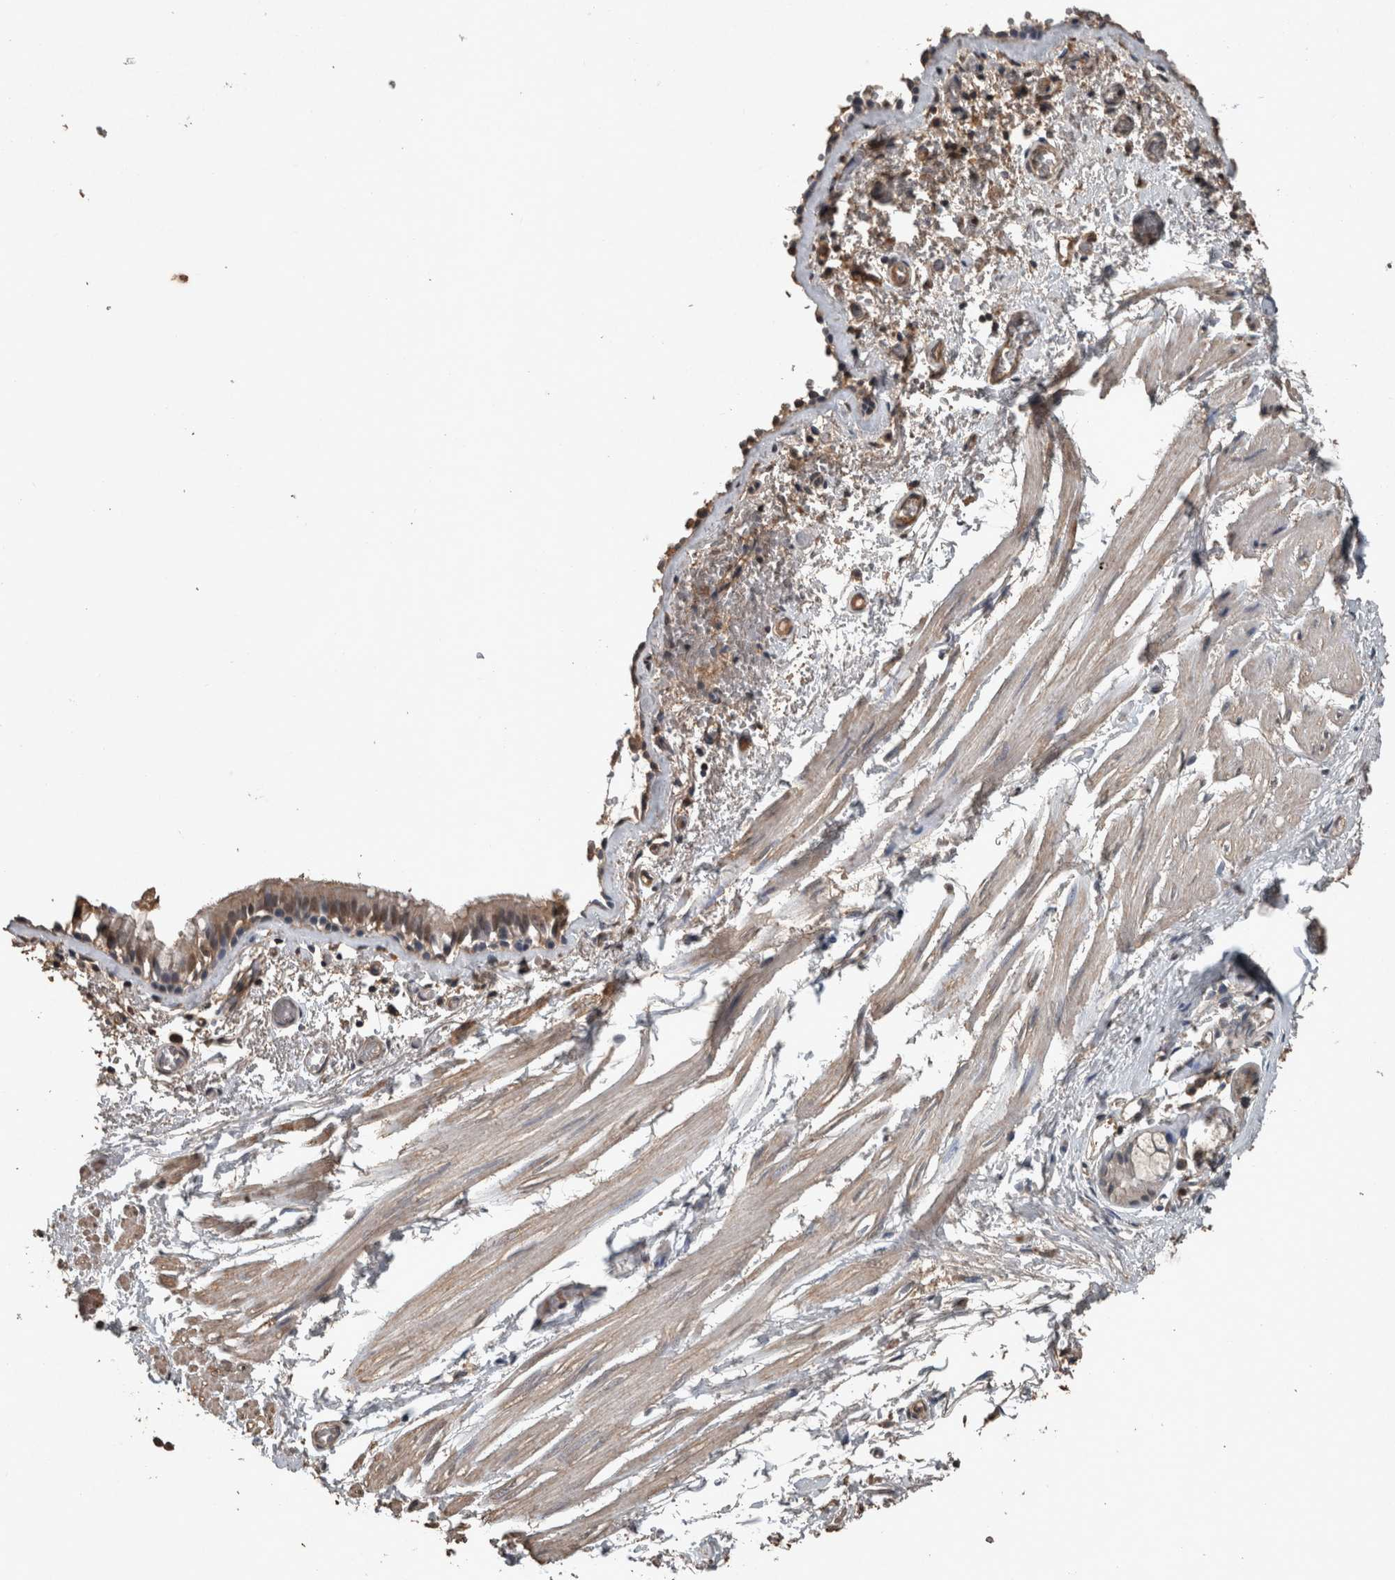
{"staining": {"intensity": "moderate", "quantity": ">75%", "location": "cytoplasmic/membranous"}, "tissue": "bronchus", "cell_type": "Respiratory epithelial cells", "image_type": "normal", "snomed": [{"axis": "morphology", "description": "Normal tissue, NOS"}, {"axis": "topography", "description": "Bronchus"}, {"axis": "topography", "description": "Lung"}], "caption": "Approximately >75% of respiratory epithelial cells in benign bronchus display moderate cytoplasmic/membranous protein staining as visualized by brown immunohistochemical staining.", "gene": "FGFRL1", "patient": {"sex": "male", "age": 56}}